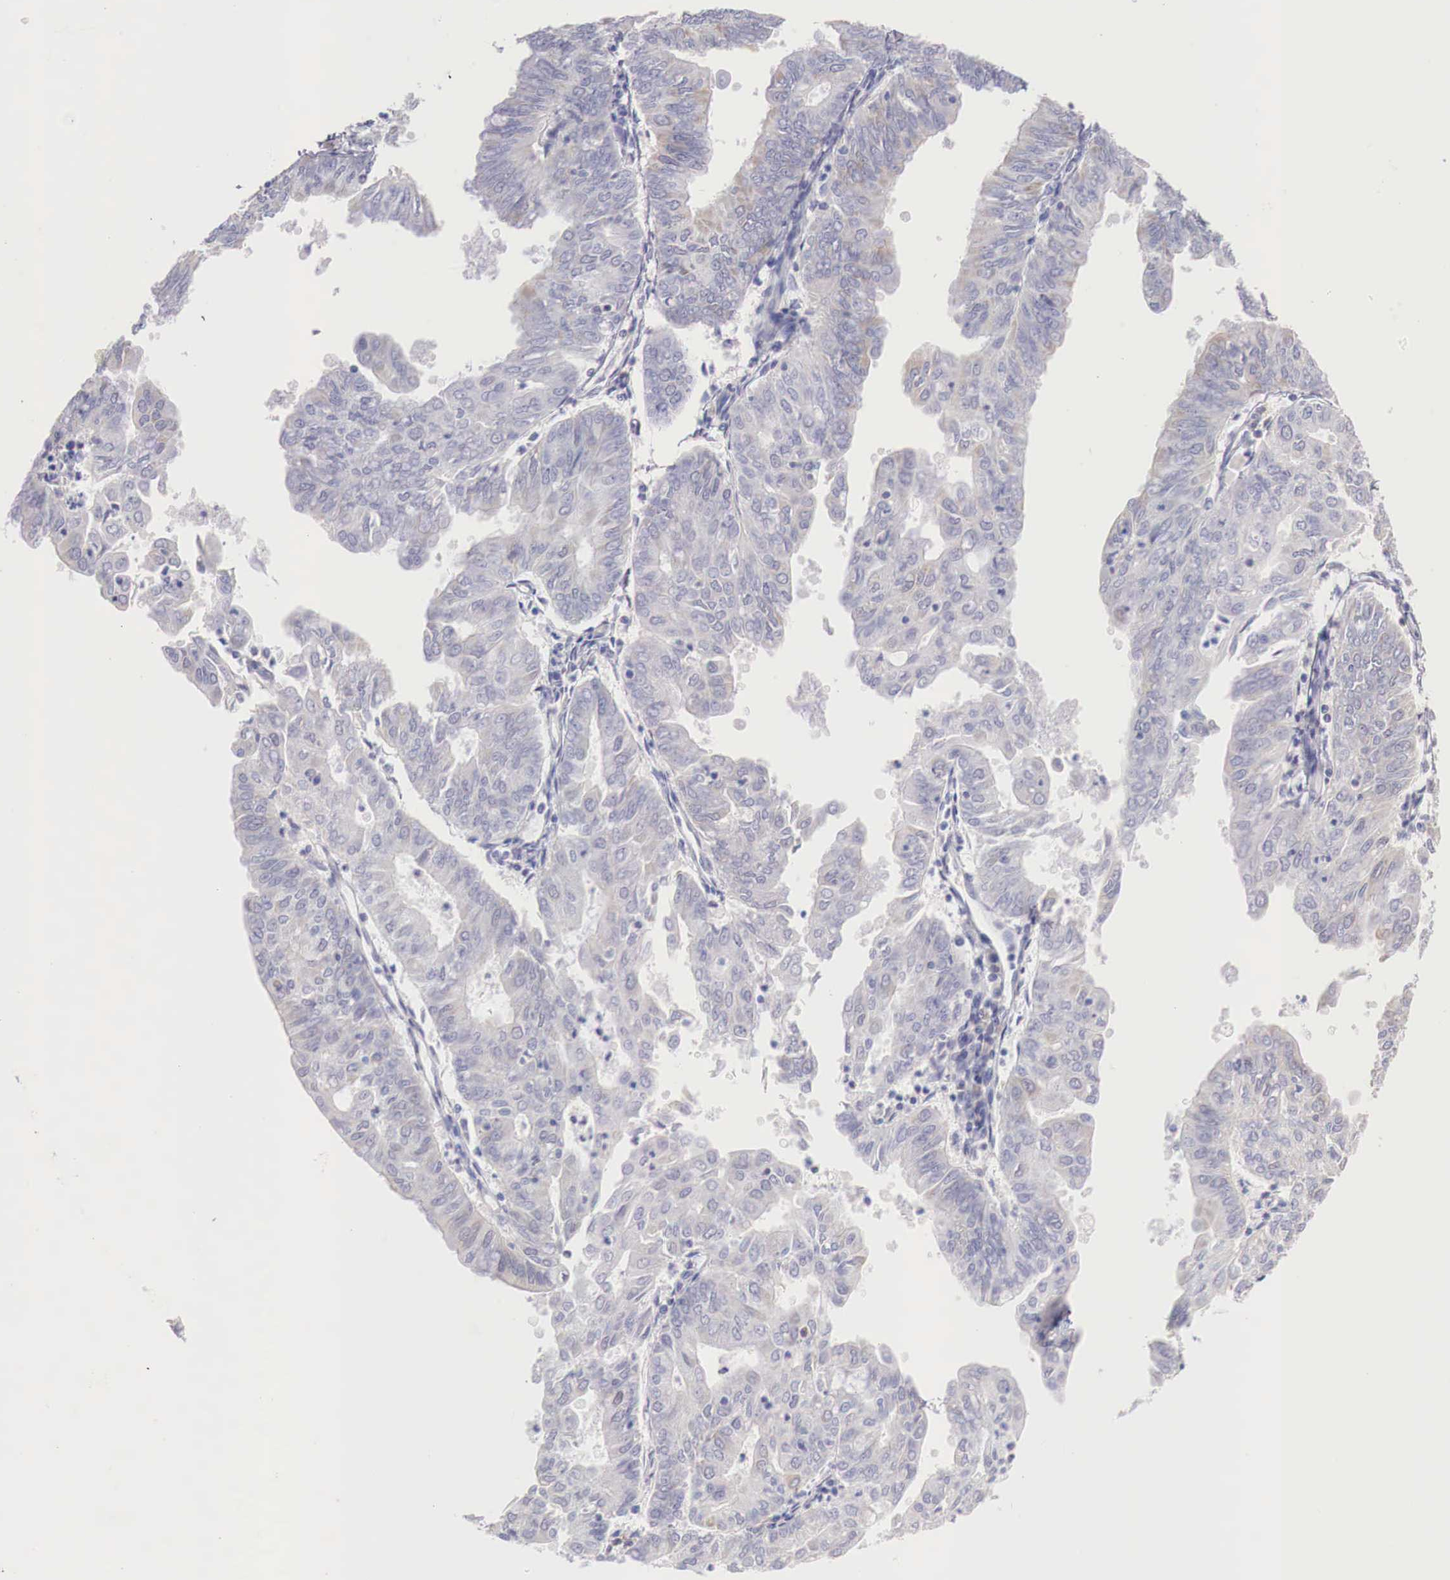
{"staining": {"intensity": "weak", "quantity": "<25%", "location": "cytoplasmic/membranous"}, "tissue": "endometrial cancer", "cell_type": "Tumor cells", "image_type": "cancer", "snomed": [{"axis": "morphology", "description": "Adenocarcinoma, NOS"}, {"axis": "topography", "description": "Endometrium"}], "caption": "A high-resolution histopathology image shows immunohistochemistry staining of endometrial cancer (adenocarcinoma), which demonstrates no significant positivity in tumor cells.", "gene": "IDH3G", "patient": {"sex": "female", "age": 79}}